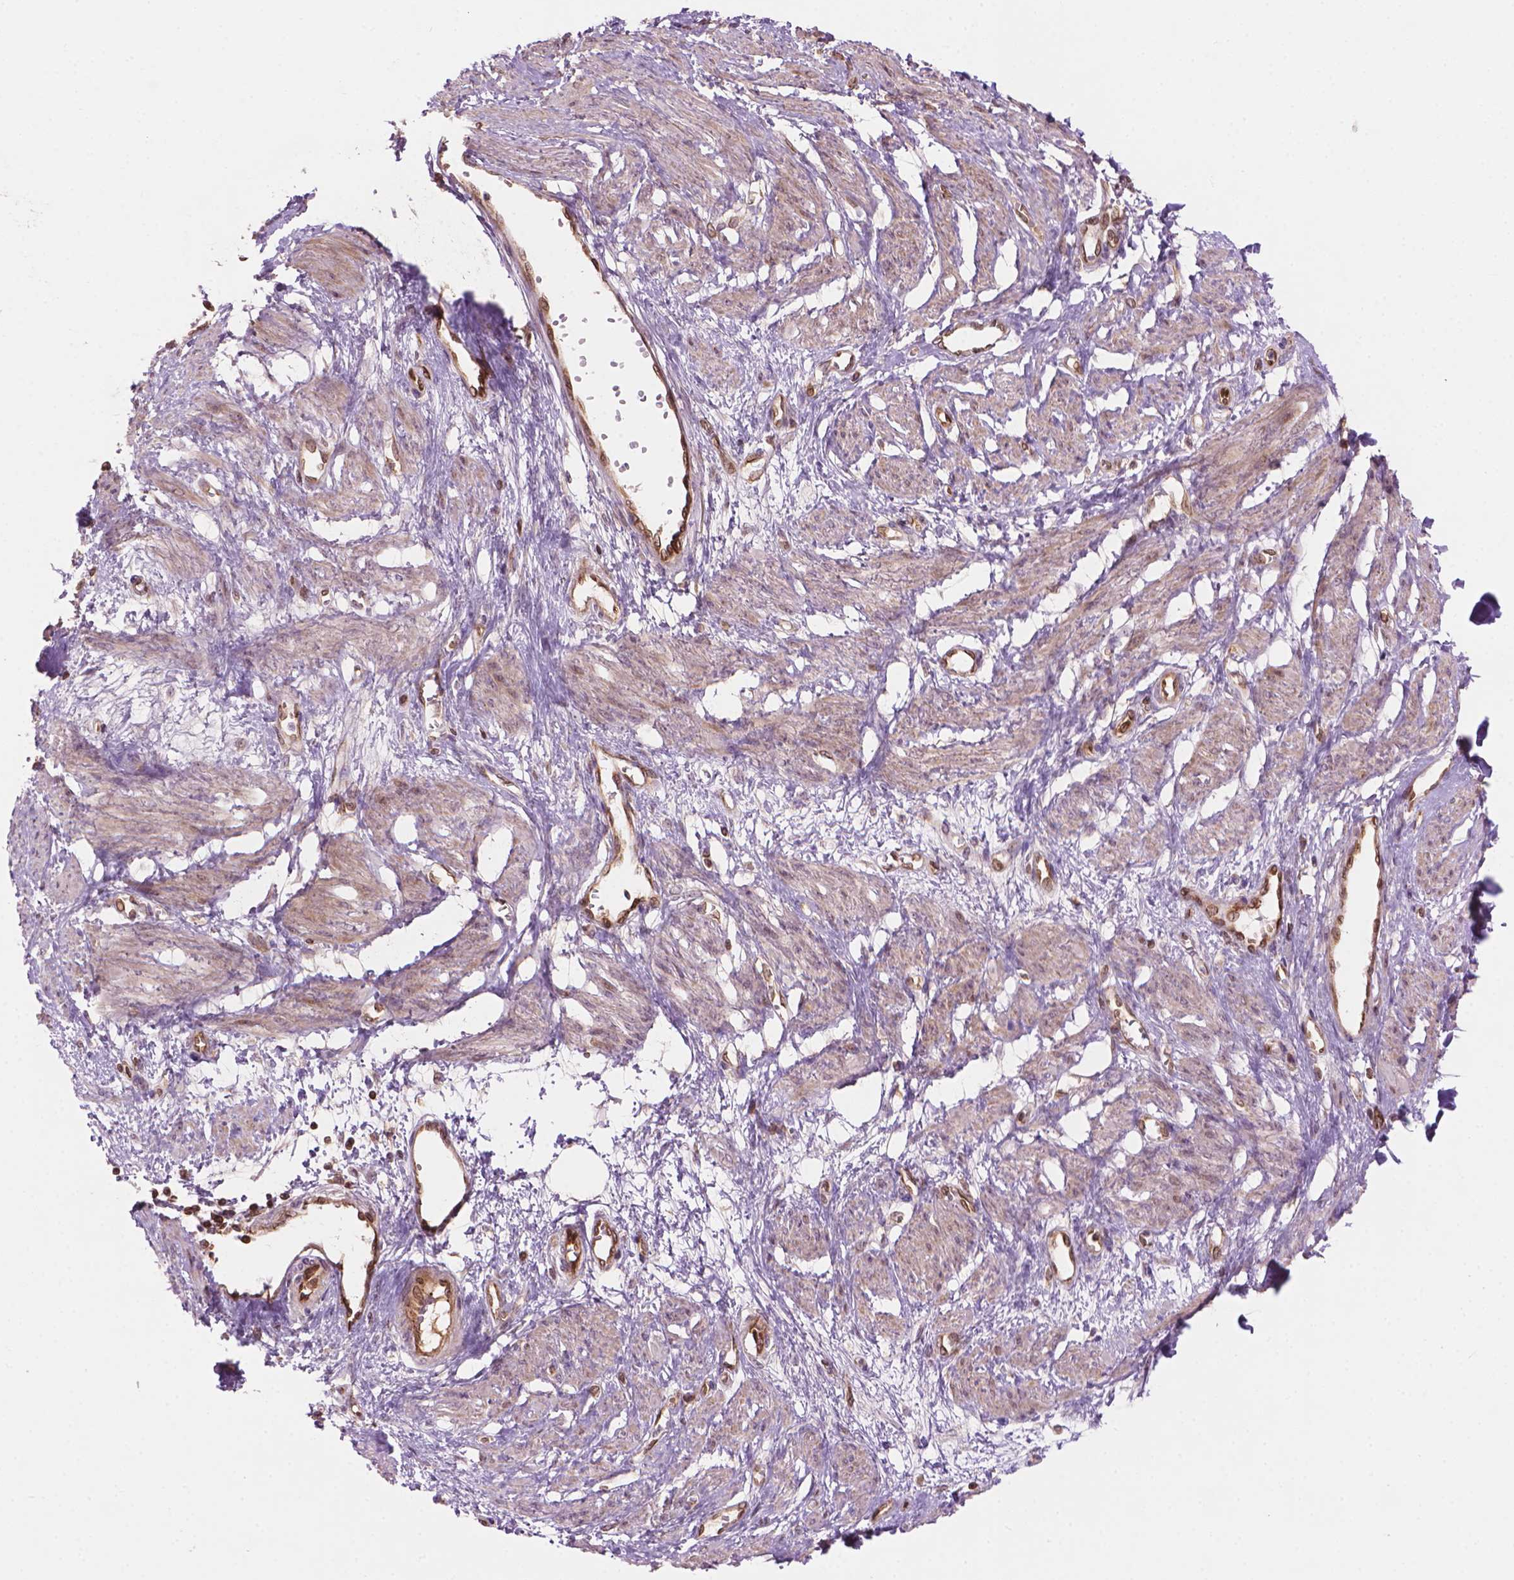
{"staining": {"intensity": "weak", "quantity": "25%-75%", "location": "cytoplasmic/membranous"}, "tissue": "smooth muscle", "cell_type": "Smooth muscle cells", "image_type": "normal", "snomed": [{"axis": "morphology", "description": "Normal tissue, NOS"}, {"axis": "topography", "description": "Smooth muscle"}, {"axis": "topography", "description": "Uterus"}], "caption": "A brown stain shows weak cytoplasmic/membranous positivity of a protein in smooth muscle cells of unremarkable smooth muscle.", "gene": "SMC2", "patient": {"sex": "female", "age": 39}}